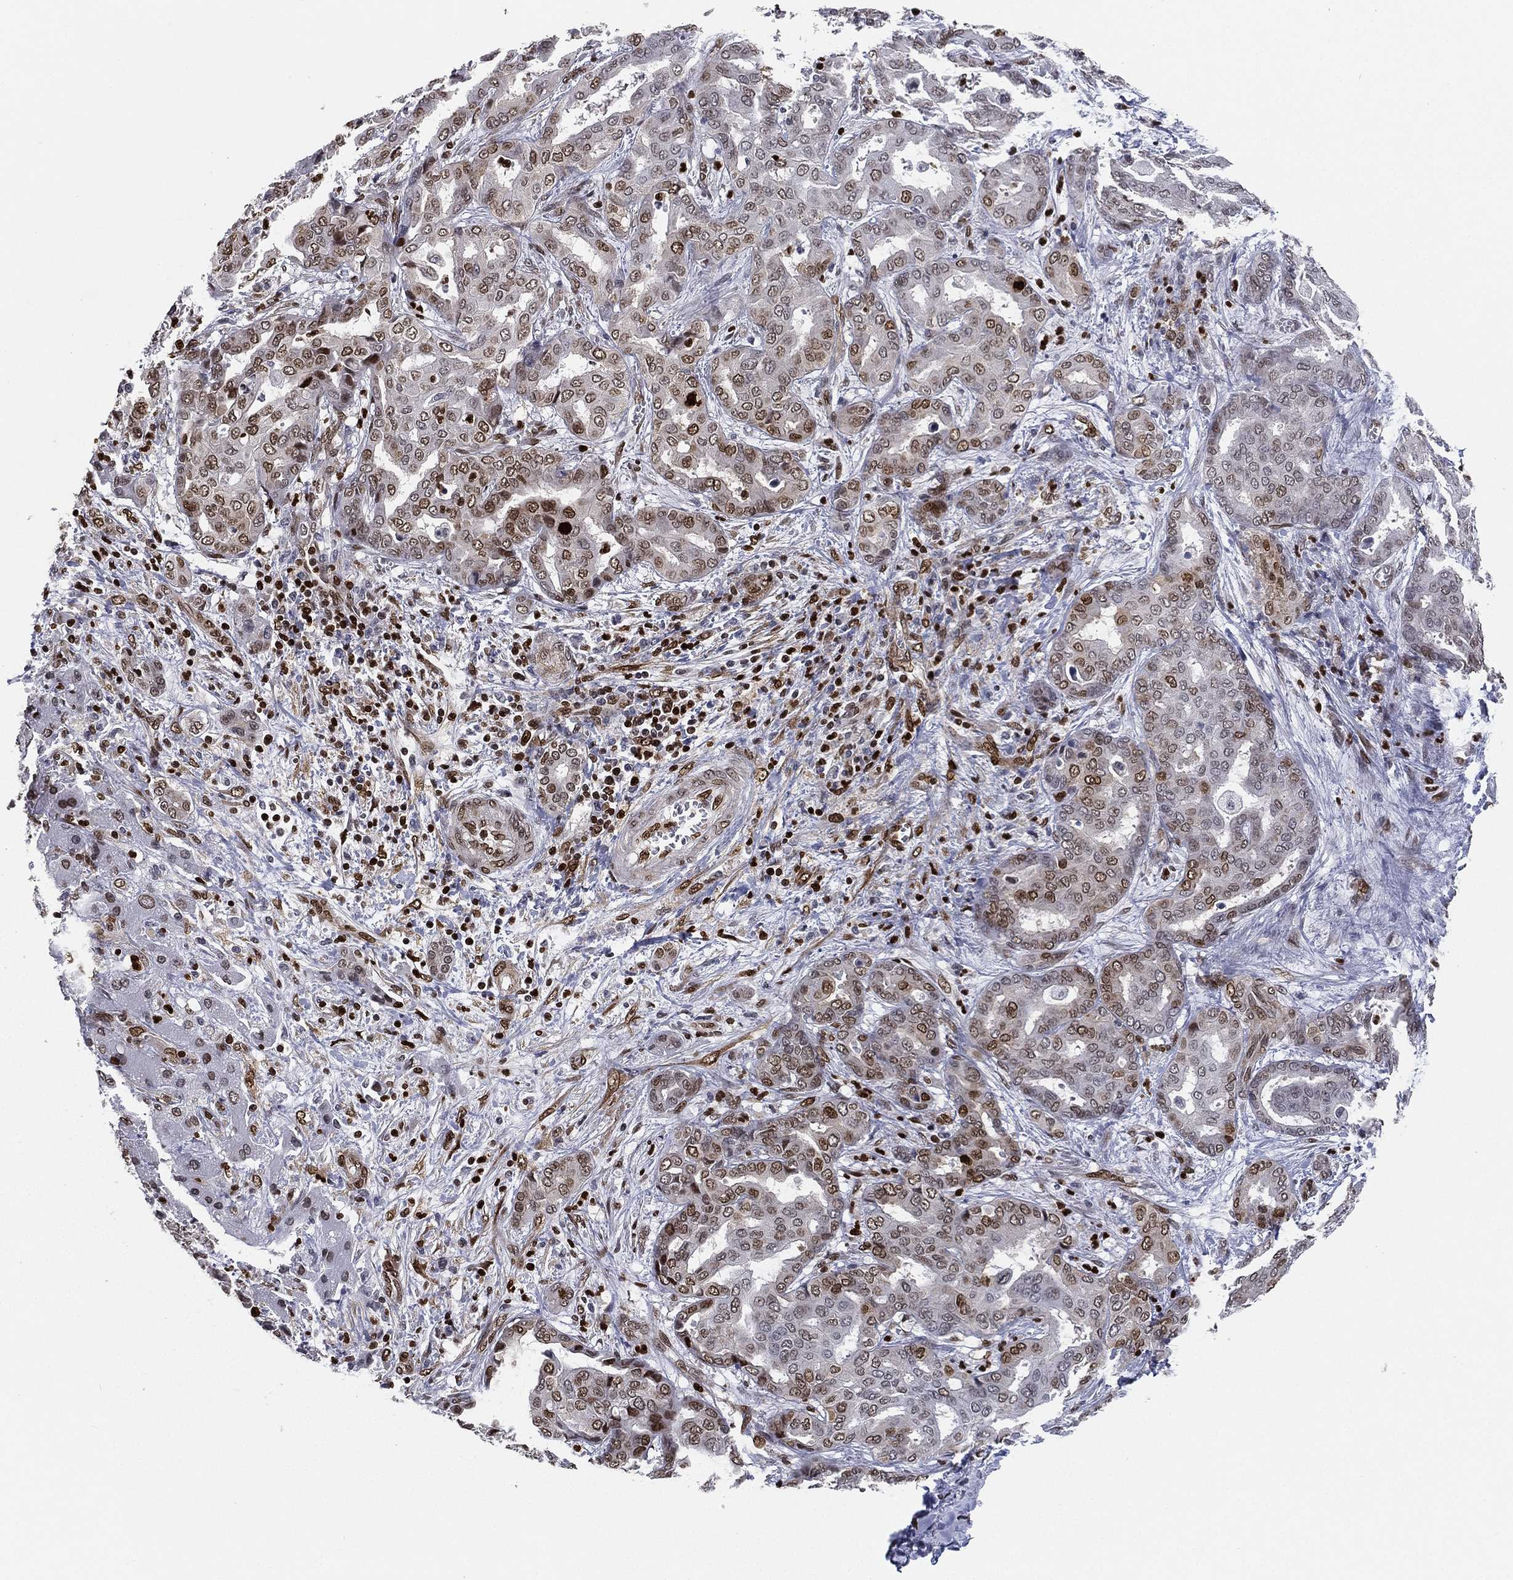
{"staining": {"intensity": "moderate", "quantity": "25%-75%", "location": "nuclear"}, "tissue": "liver cancer", "cell_type": "Tumor cells", "image_type": "cancer", "snomed": [{"axis": "morphology", "description": "Cholangiocarcinoma"}, {"axis": "topography", "description": "Liver"}], "caption": "An image of liver cancer (cholangiocarcinoma) stained for a protein shows moderate nuclear brown staining in tumor cells. (Brightfield microscopy of DAB IHC at high magnification).", "gene": "LMNB1", "patient": {"sex": "female", "age": 64}}